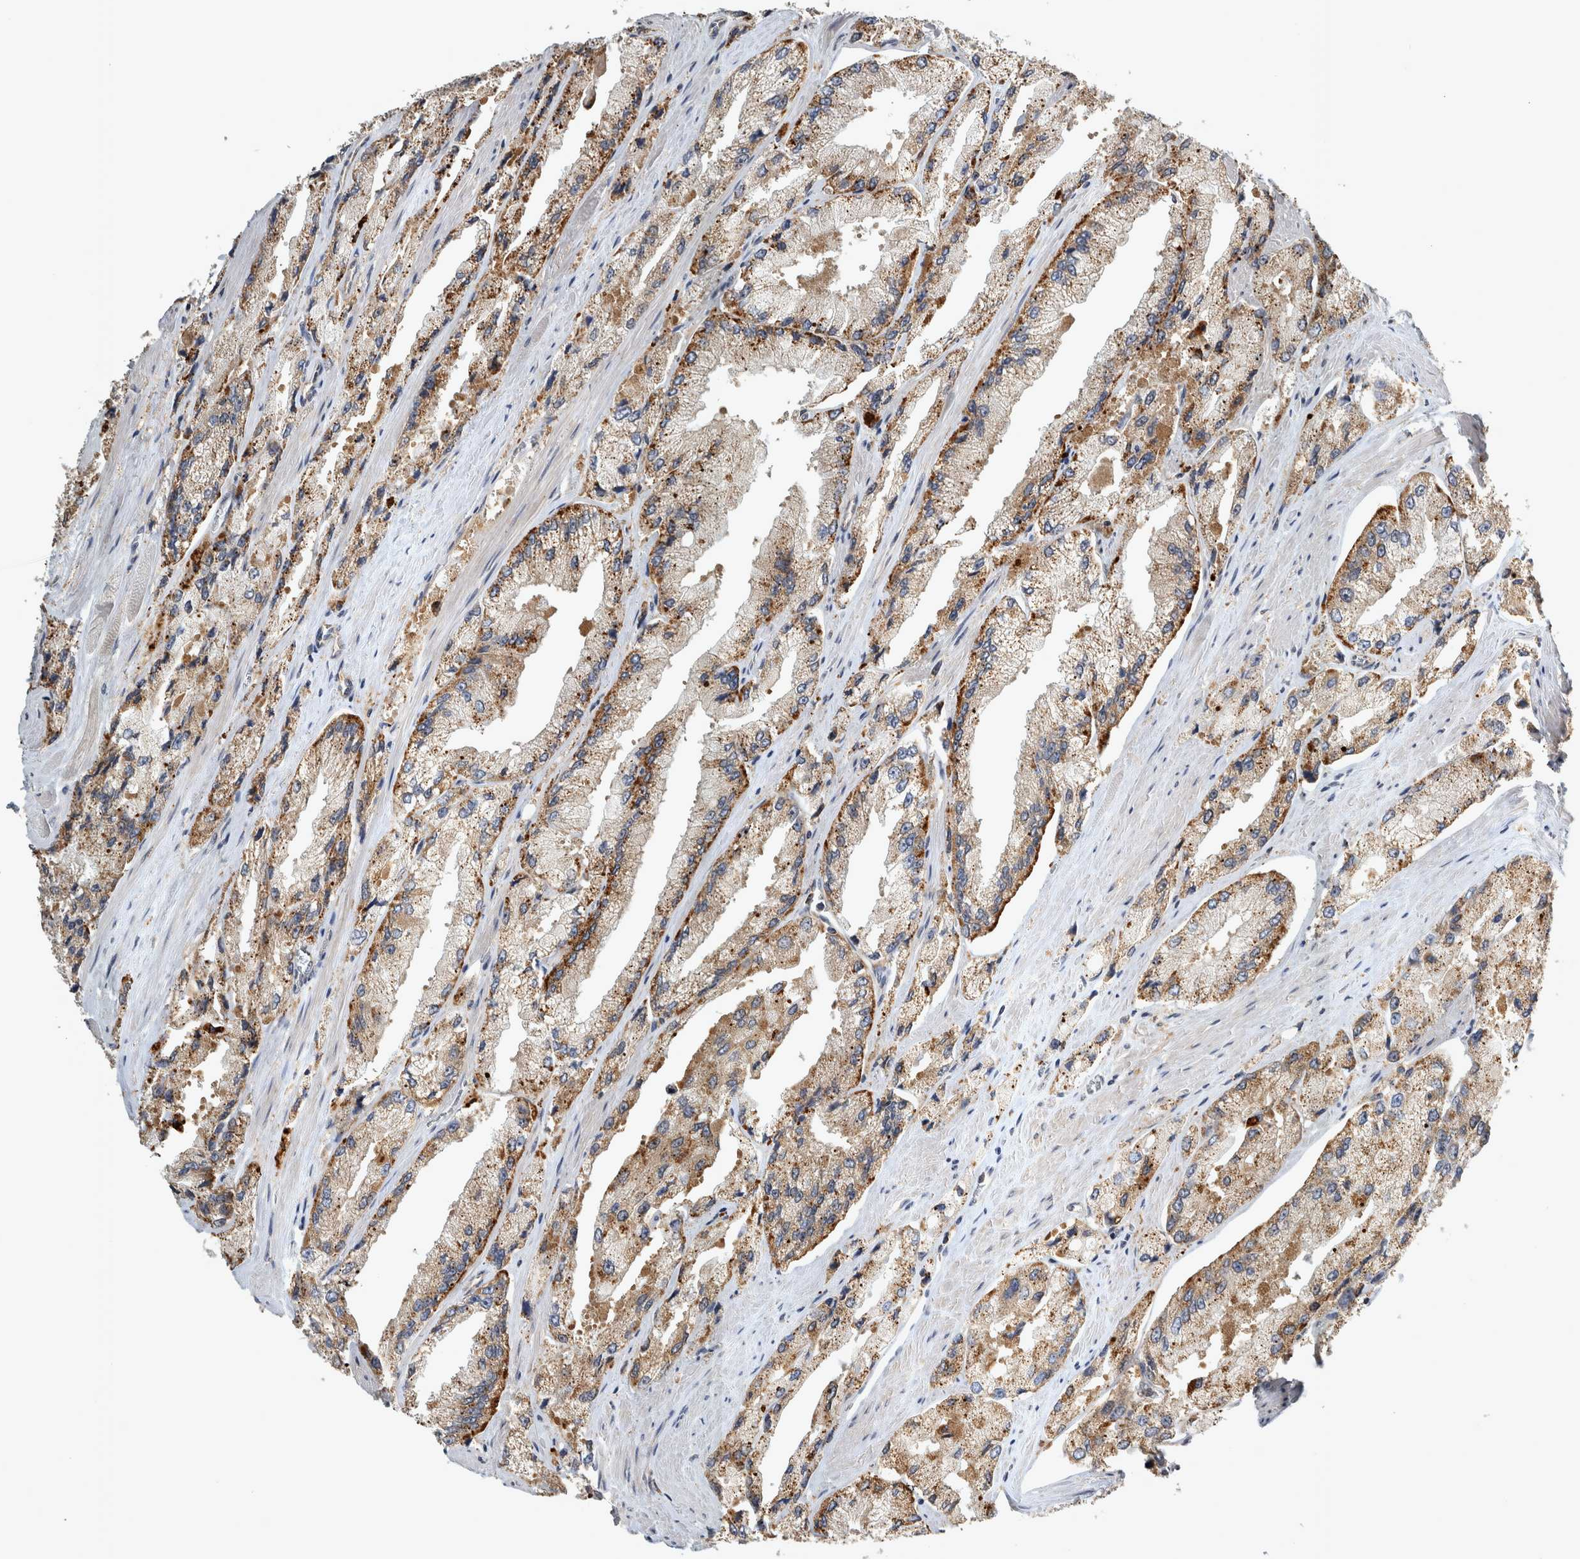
{"staining": {"intensity": "moderate", "quantity": ">75%", "location": "cytoplasmic/membranous"}, "tissue": "prostate cancer", "cell_type": "Tumor cells", "image_type": "cancer", "snomed": [{"axis": "morphology", "description": "Adenocarcinoma, High grade"}, {"axis": "topography", "description": "Prostate"}], "caption": "Immunohistochemical staining of human prostate adenocarcinoma (high-grade) displays medium levels of moderate cytoplasmic/membranous positivity in approximately >75% of tumor cells. The protein is shown in brown color, while the nuclei are stained blue.", "gene": "TRMT61B", "patient": {"sex": "male", "age": 58}}